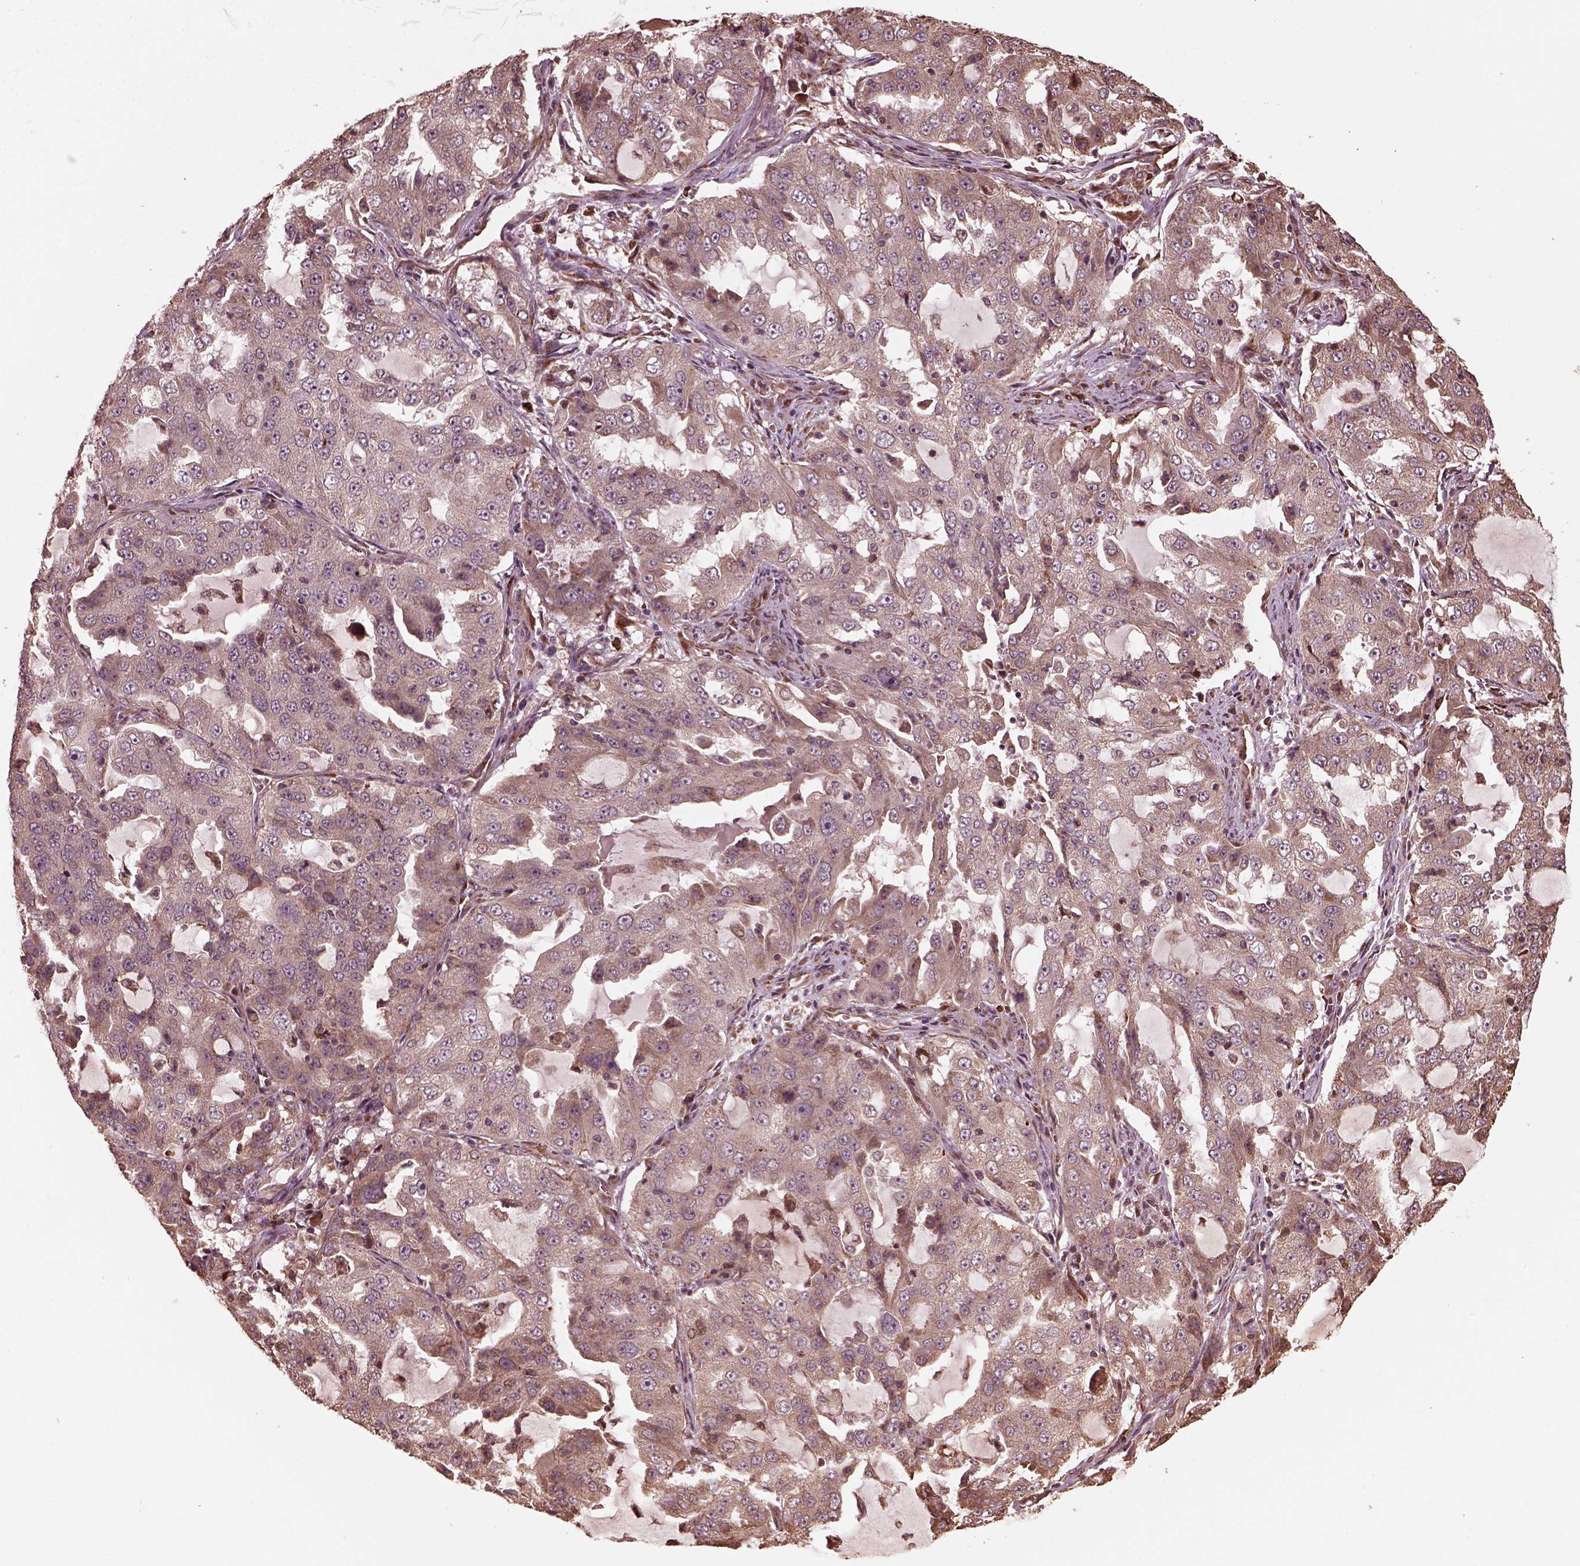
{"staining": {"intensity": "weak", "quantity": ">75%", "location": "cytoplasmic/membranous"}, "tissue": "lung cancer", "cell_type": "Tumor cells", "image_type": "cancer", "snomed": [{"axis": "morphology", "description": "Adenocarcinoma, NOS"}, {"axis": "topography", "description": "Lung"}], "caption": "A brown stain labels weak cytoplasmic/membranous positivity of a protein in adenocarcinoma (lung) tumor cells.", "gene": "ZNF292", "patient": {"sex": "female", "age": 61}}